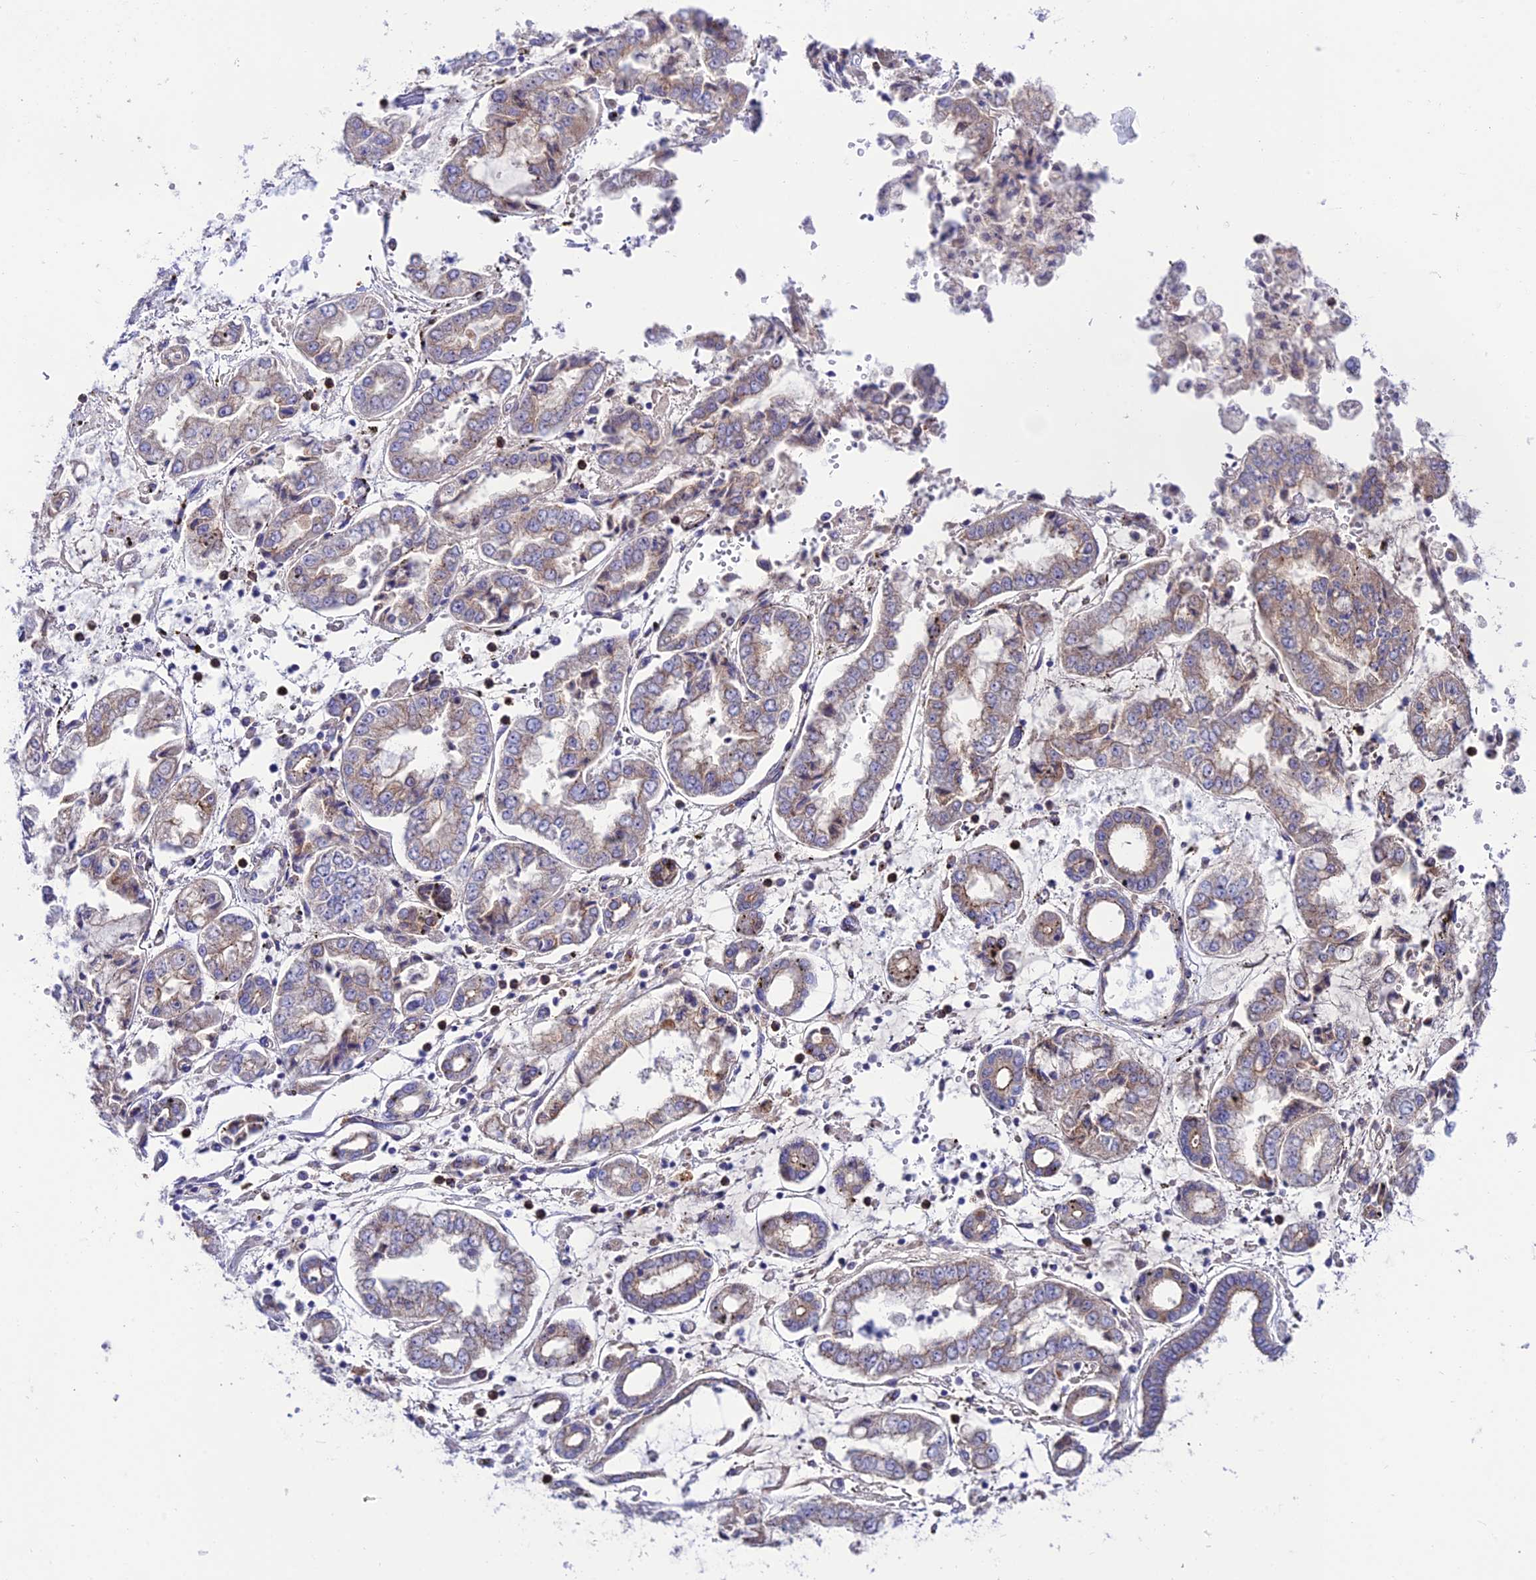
{"staining": {"intensity": "weak", "quantity": "25%-75%", "location": "cytoplasmic/membranous"}, "tissue": "stomach cancer", "cell_type": "Tumor cells", "image_type": "cancer", "snomed": [{"axis": "morphology", "description": "Adenocarcinoma, NOS"}, {"axis": "topography", "description": "Stomach"}], "caption": "IHC (DAB) staining of human adenocarcinoma (stomach) exhibits weak cytoplasmic/membranous protein staining in about 25%-75% of tumor cells.", "gene": "LACTB2", "patient": {"sex": "male", "age": 76}}